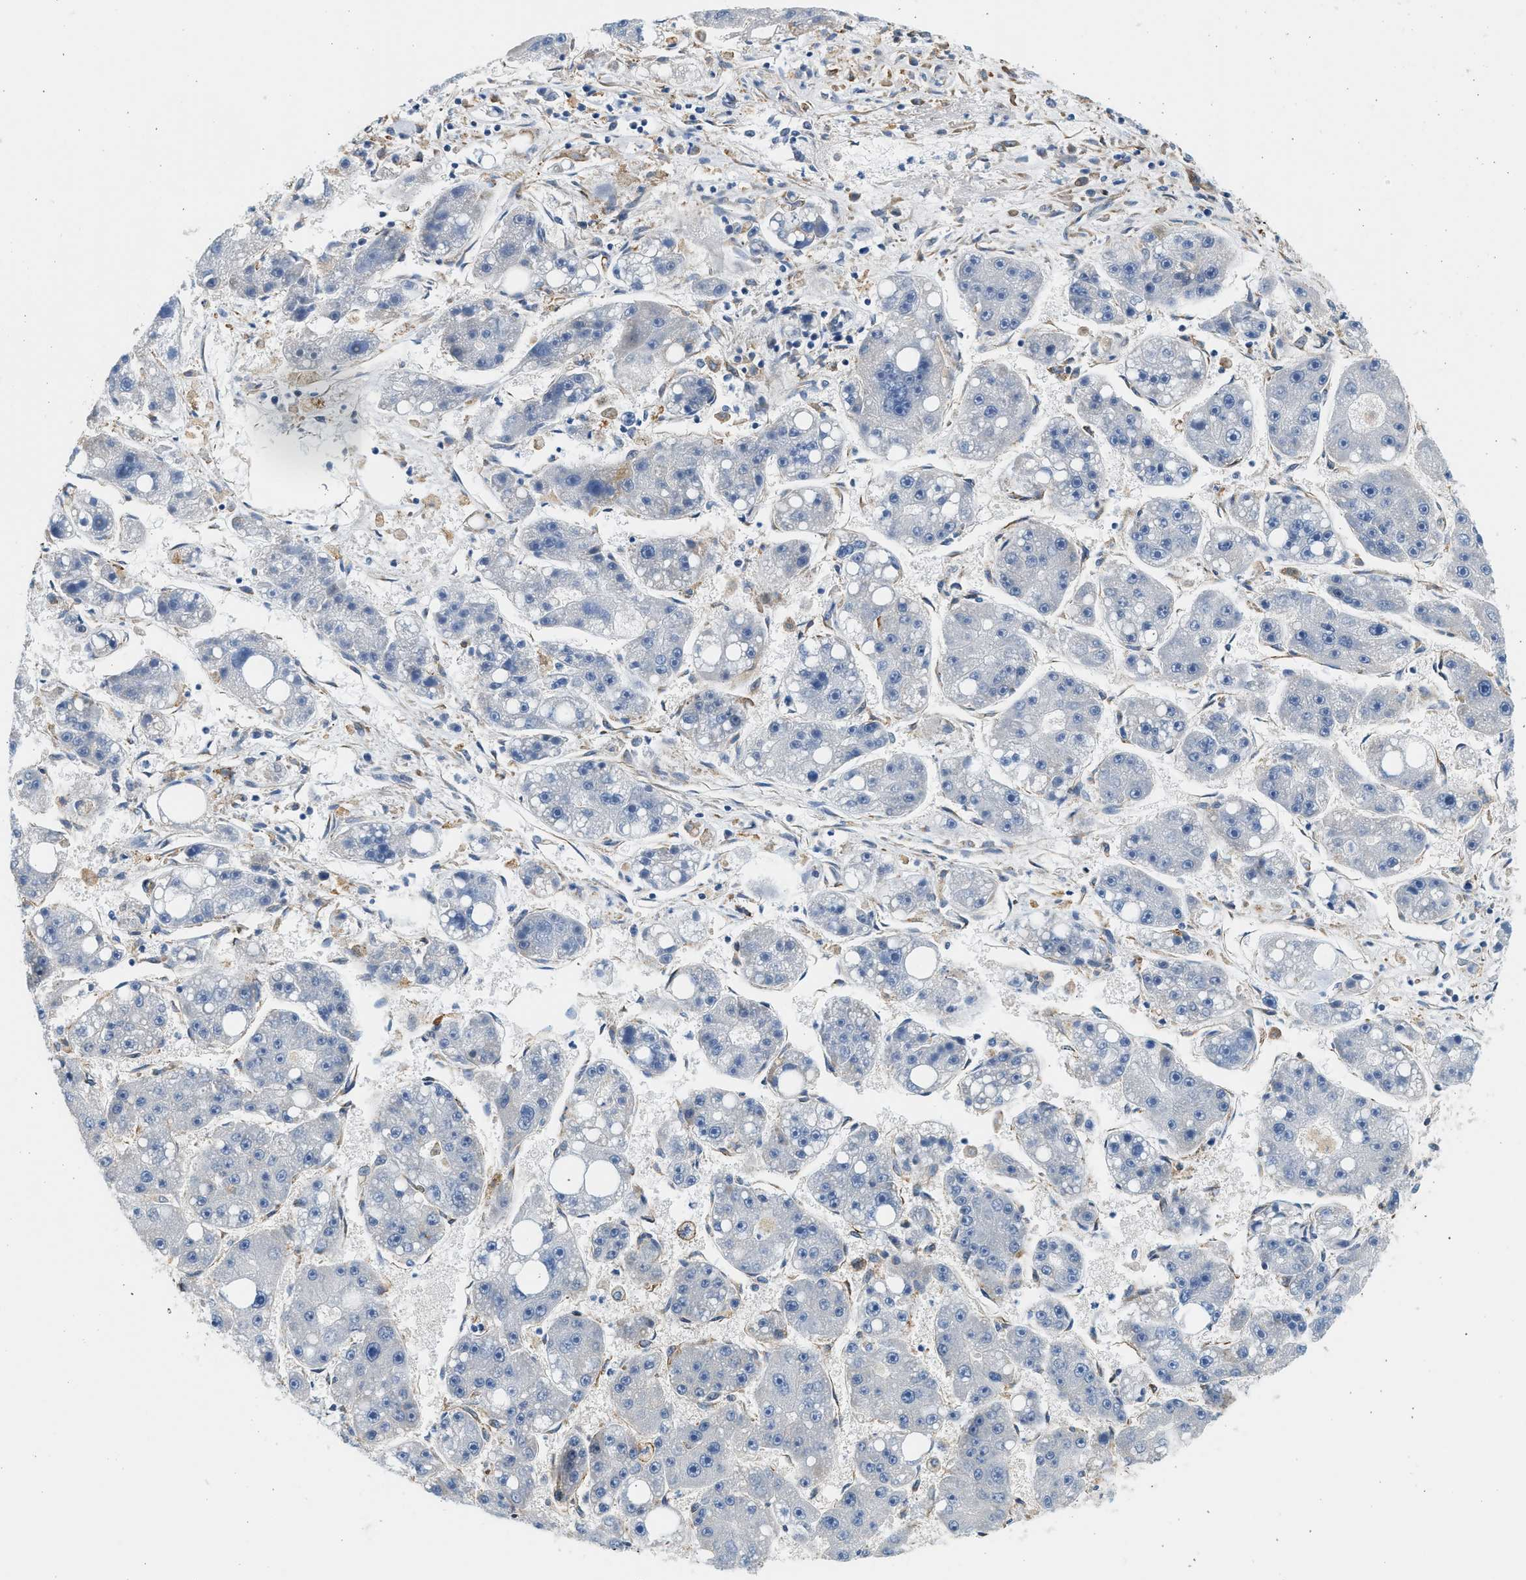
{"staining": {"intensity": "negative", "quantity": "none", "location": "none"}, "tissue": "liver cancer", "cell_type": "Tumor cells", "image_type": "cancer", "snomed": [{"axis": "morphology", "description": "Carcinoma, Hepatocellular, NOS"}, {"axis": "topography", "description": "Liver"}], "caption": "Immunohistochemical staining of liver hepatocellular carcinoma reveals no significant staining in tumor cells. The staining was performed using DAB to visualize the protein expression in brown, while the nuclei were stained in blue with hematoxylin (Magnification: 20x).", "gene": "CNTN6", "patient": {"sex": "female", "age": 61}}